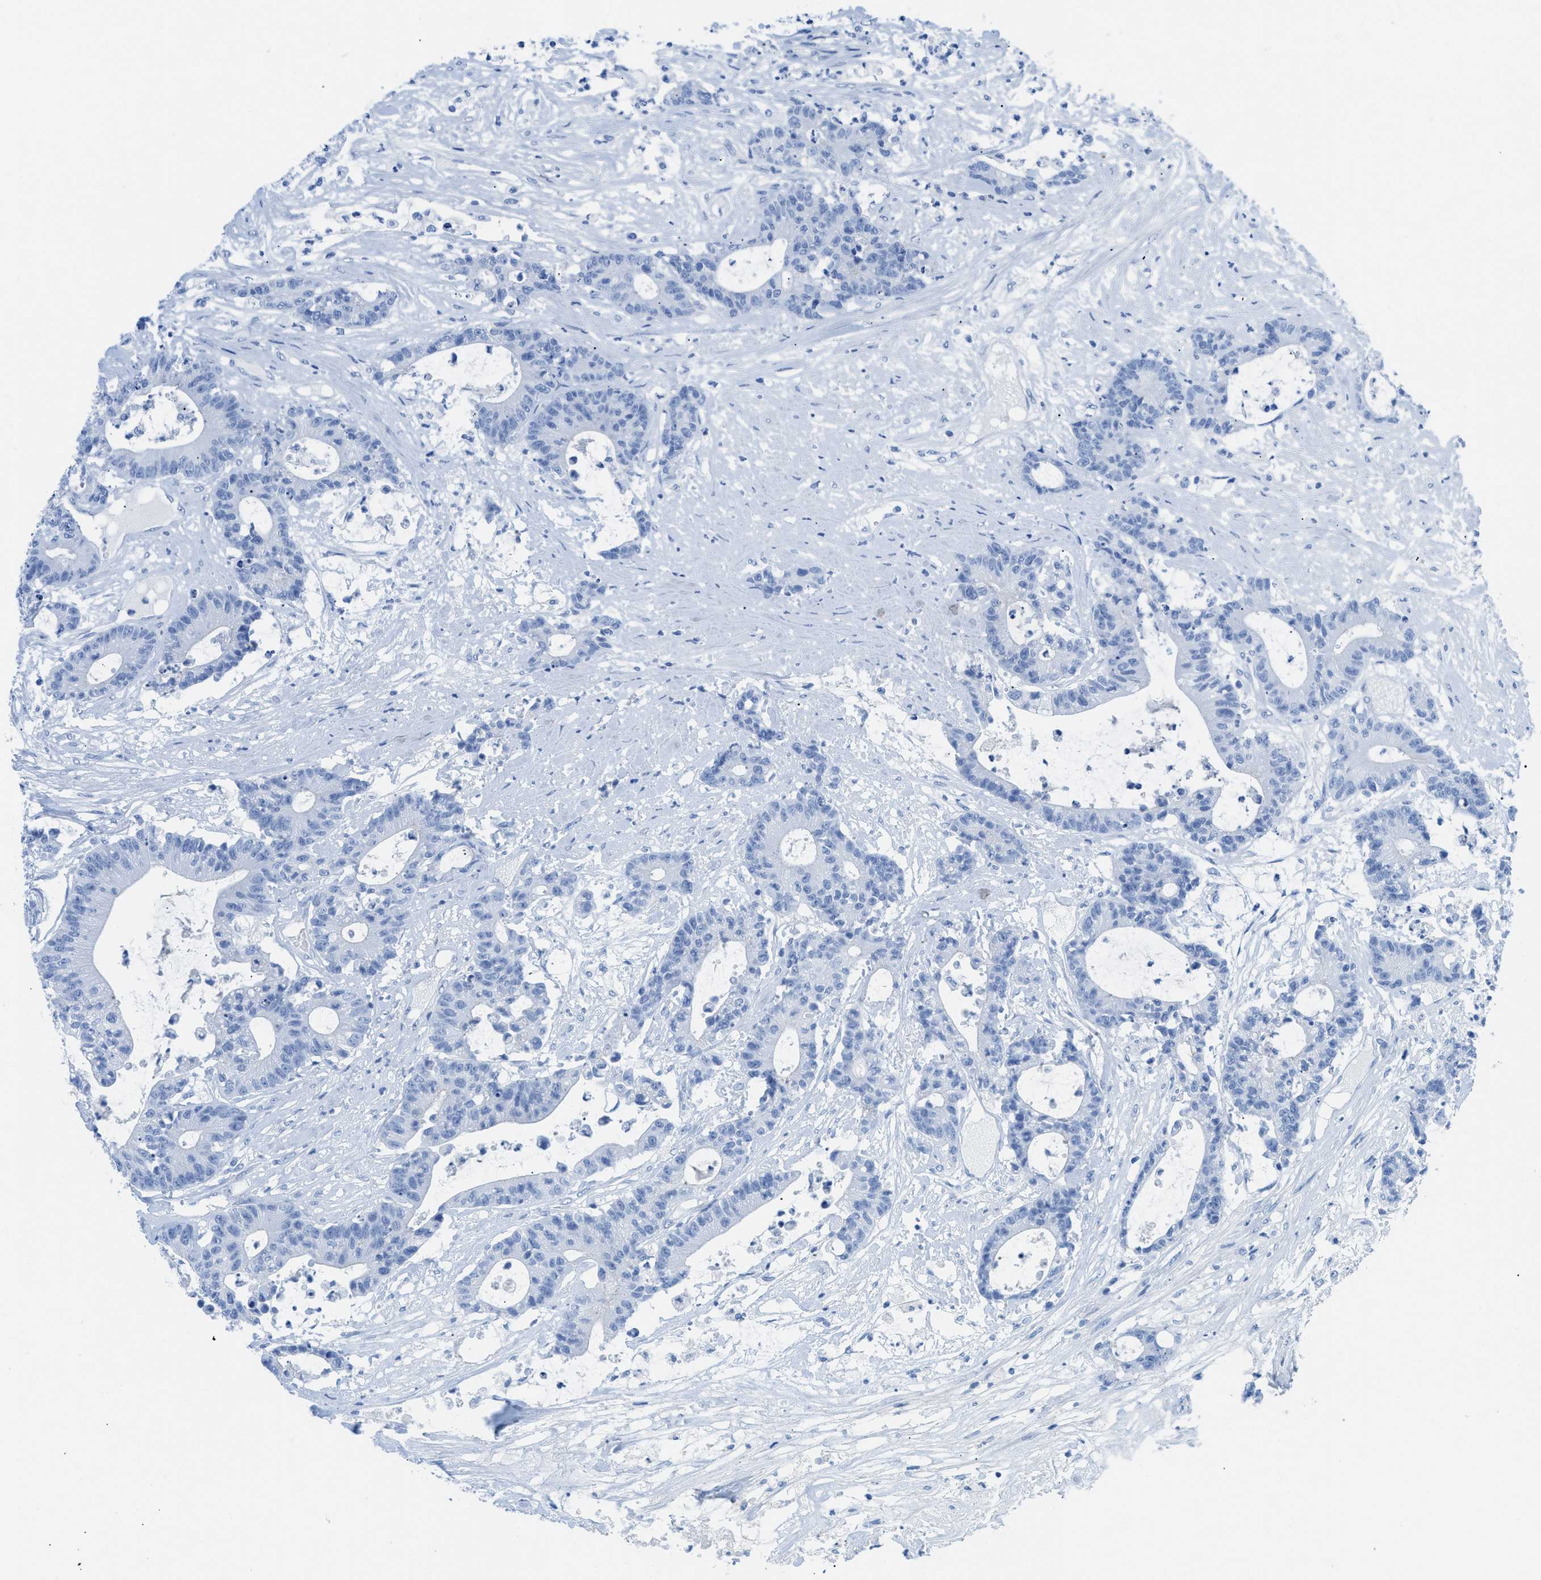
{"staining": {"intensity": "negative", "quantity": "none", "location": "none"}, "tissue": "colorectal cancer", "cell_type": "Tumor cells", "image_type": "cancer", "snomed": [{"axis": "morphology", "description": "Adenocarcinoma, NOS"}, {"axis": "topography", "description": "Colon"}], "caption": "Immunohistochemistry photomicrograph of neoplastic tissue: adenocarcinoma (colorectal) stained with DAB exhibits no significant protein positivity in tumor cells.", "gene": "TCL1A", "patient": {"sex": "female", "age": 84}}